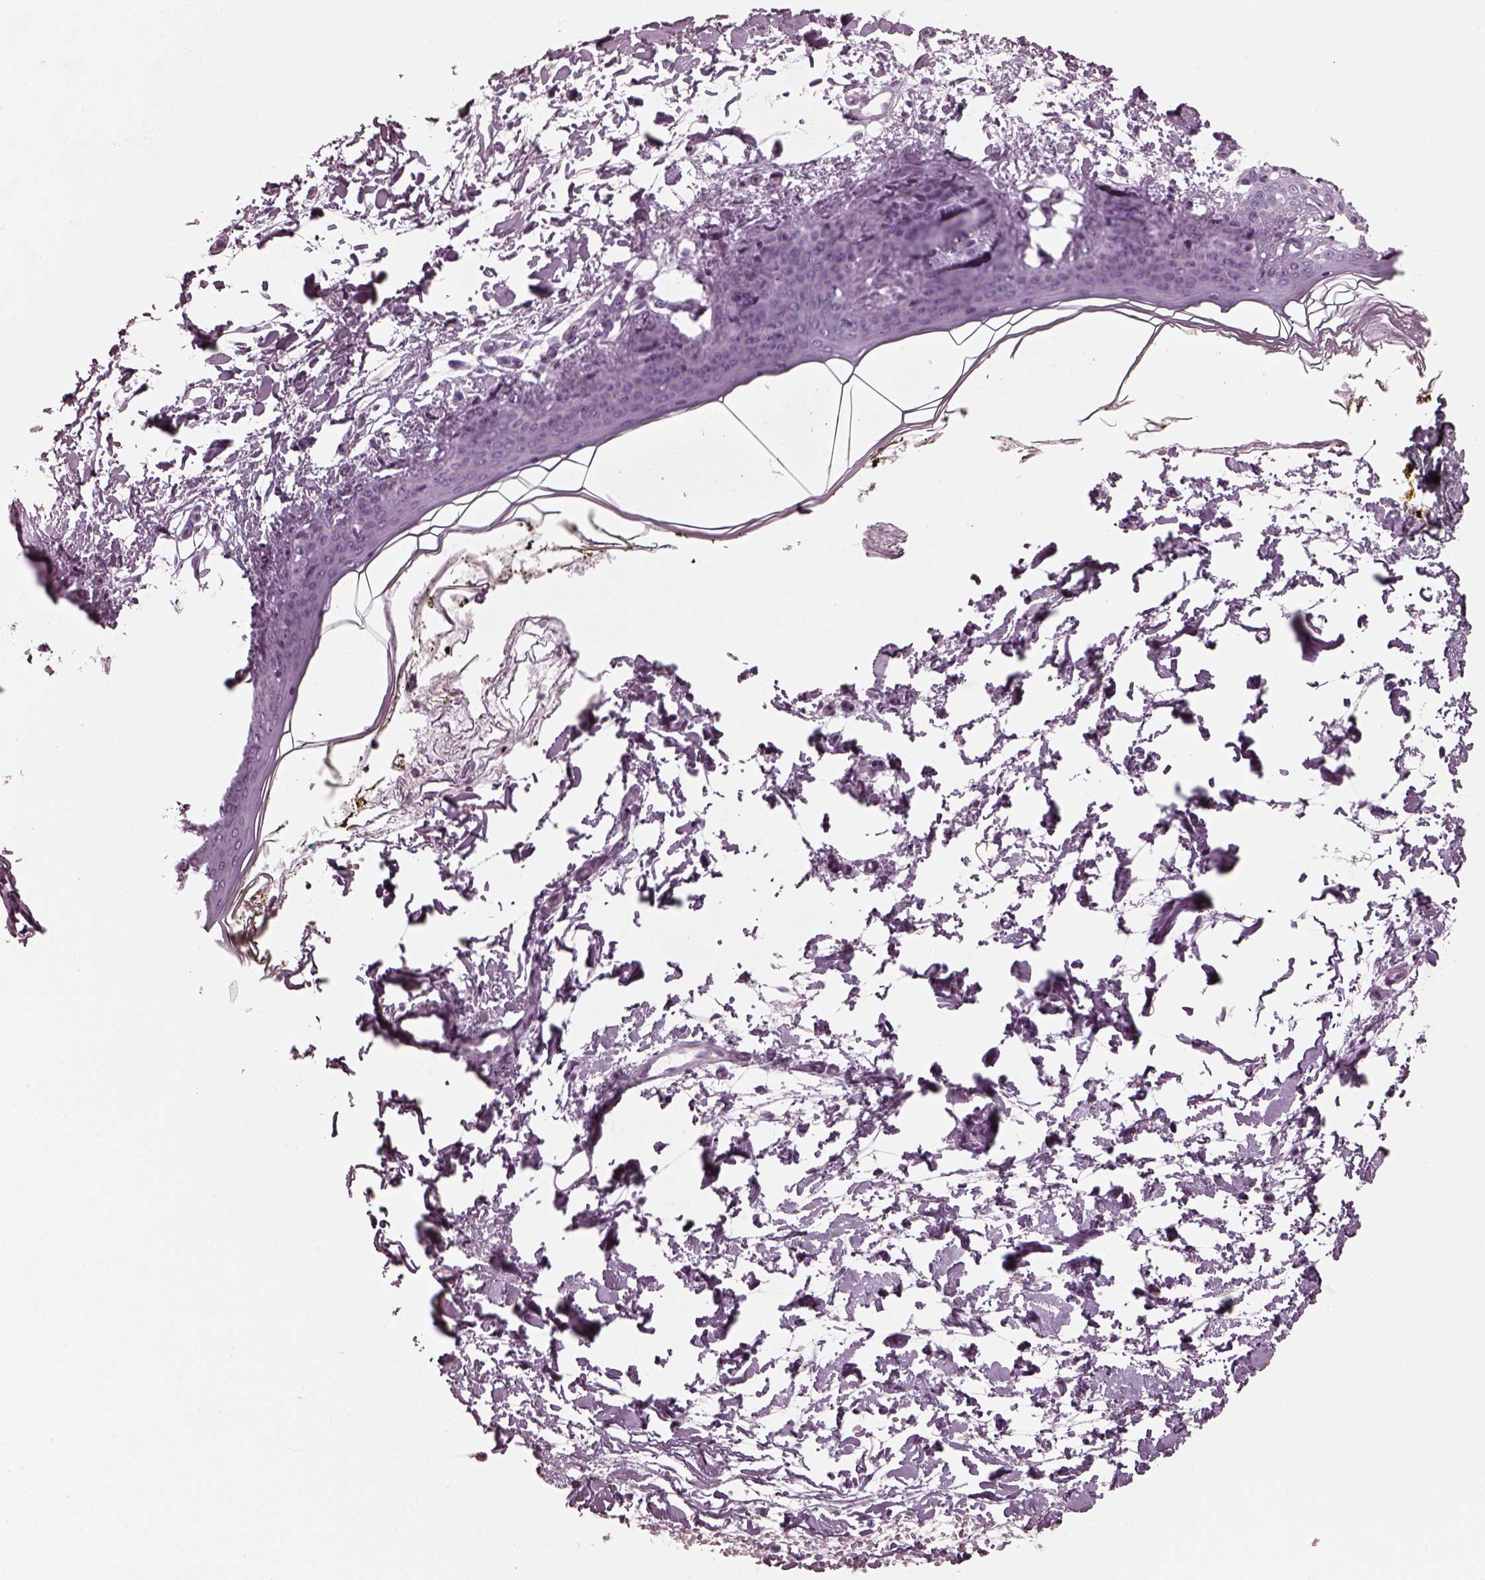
{"staining": {"intensity": "negative", "quantity": "none", "location": "none"}, "tissue": "skin", "cell_type": "Fibroblasts", "image_type": "normal", "snomed": [{"axis": "morphology", "description": "Normal tissue, NOS"}, {"axis": "topography", "description": "Skin"}], "caption": "Protein analysis of benign skin demonstrates no significant expression in fibroblasts.", "gene": "RCVRN", "patient": {"sex": "female", "age": 34}}